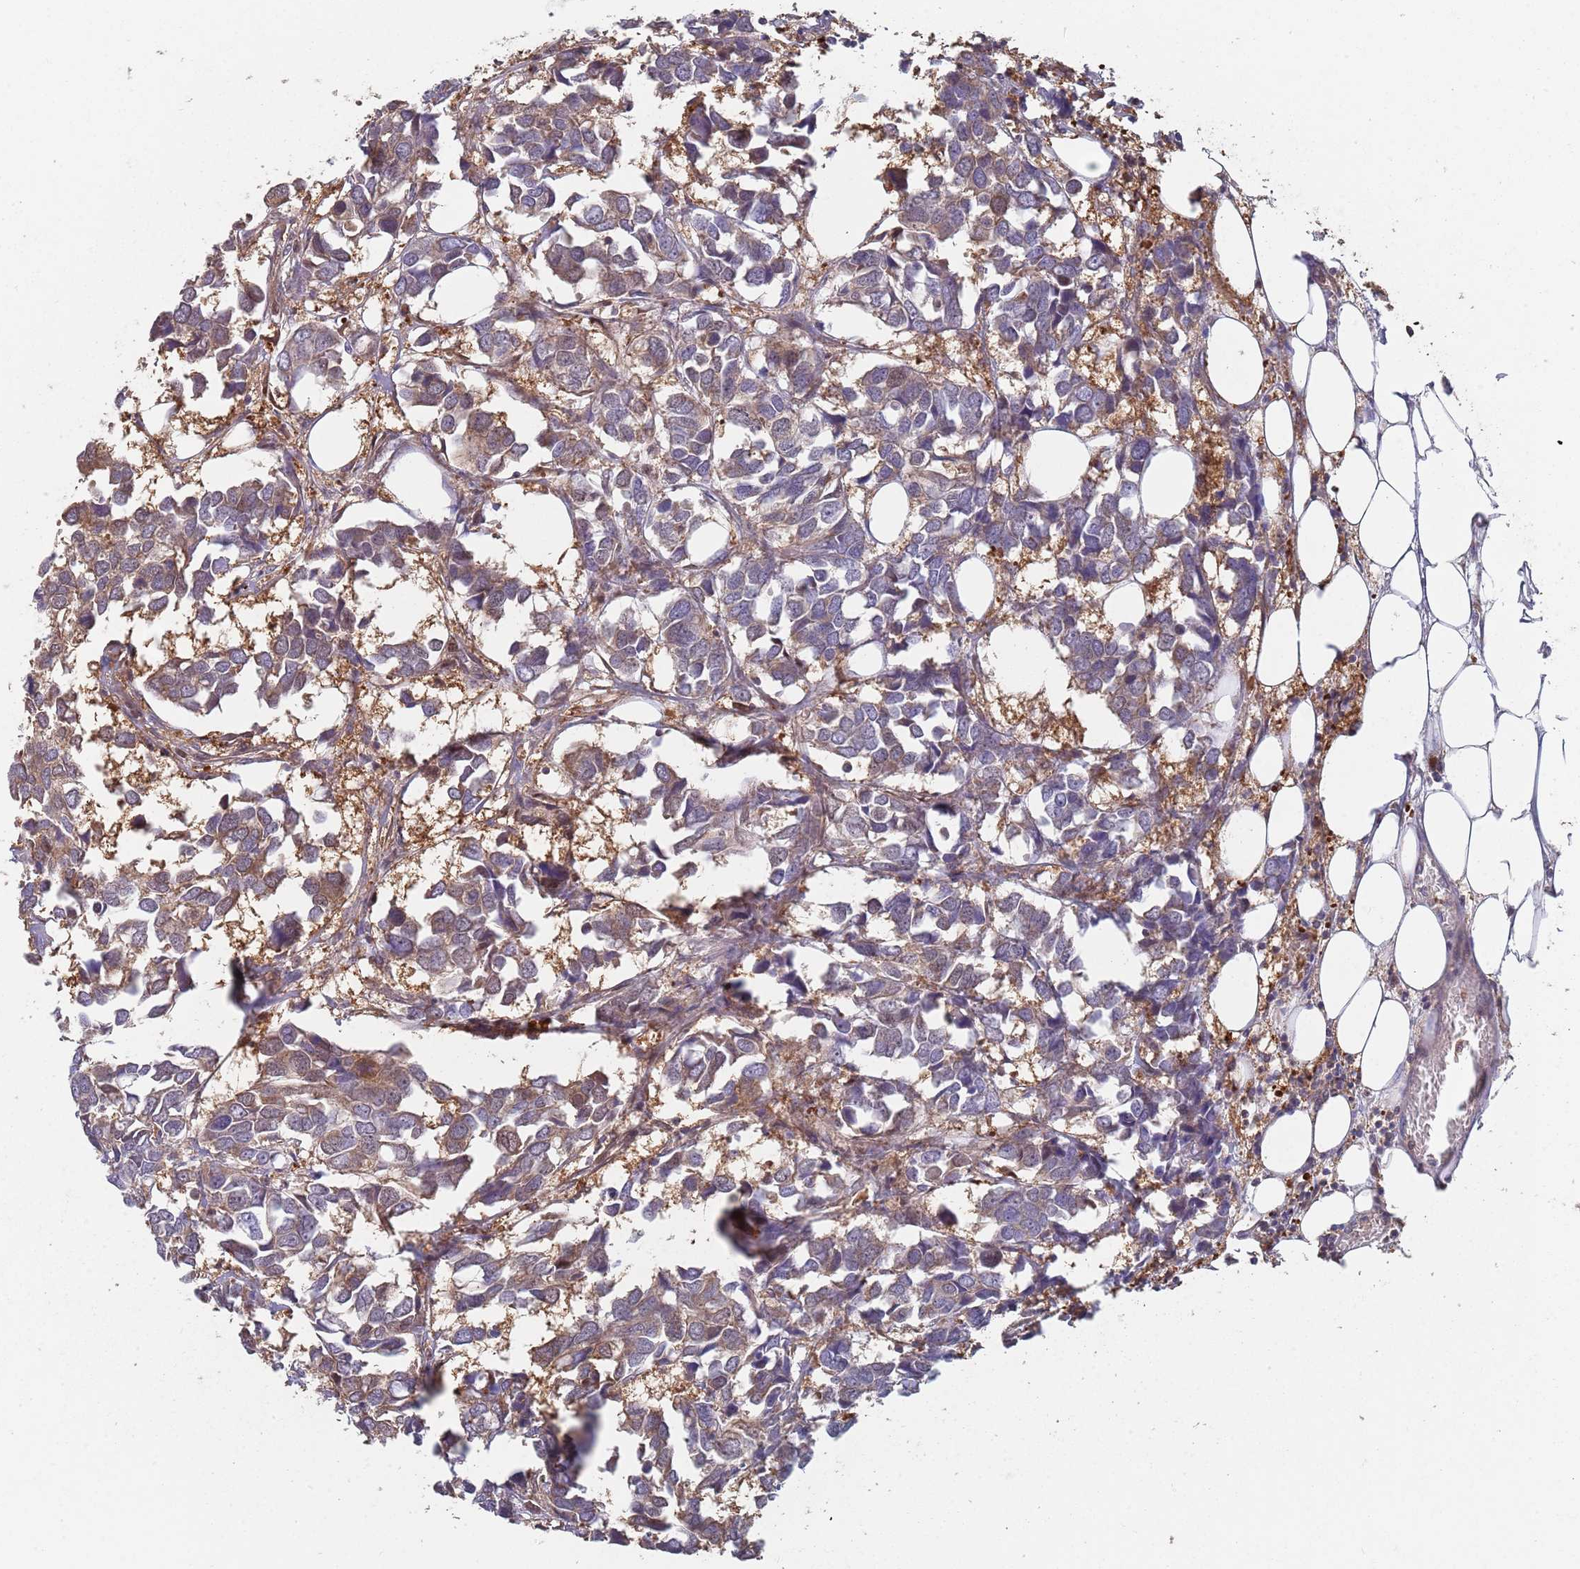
{"staining": {"intensity": "negative", "quantity": "none", "location": "none"}, "tissue": "breast cancer", "cell_type": "Tumor cells", "image_type": "cancer", "snomed": [{"axis": "morphology", "description": "Duct carcinoma"}, {"axis": "topography", "description": "Breast"}], "caption": "This is an IHC micrograph of human breast cancer. There is no staining in tumor cells.", "gene": "GDI2", "patient": {"sex": "female", "age": 83}}